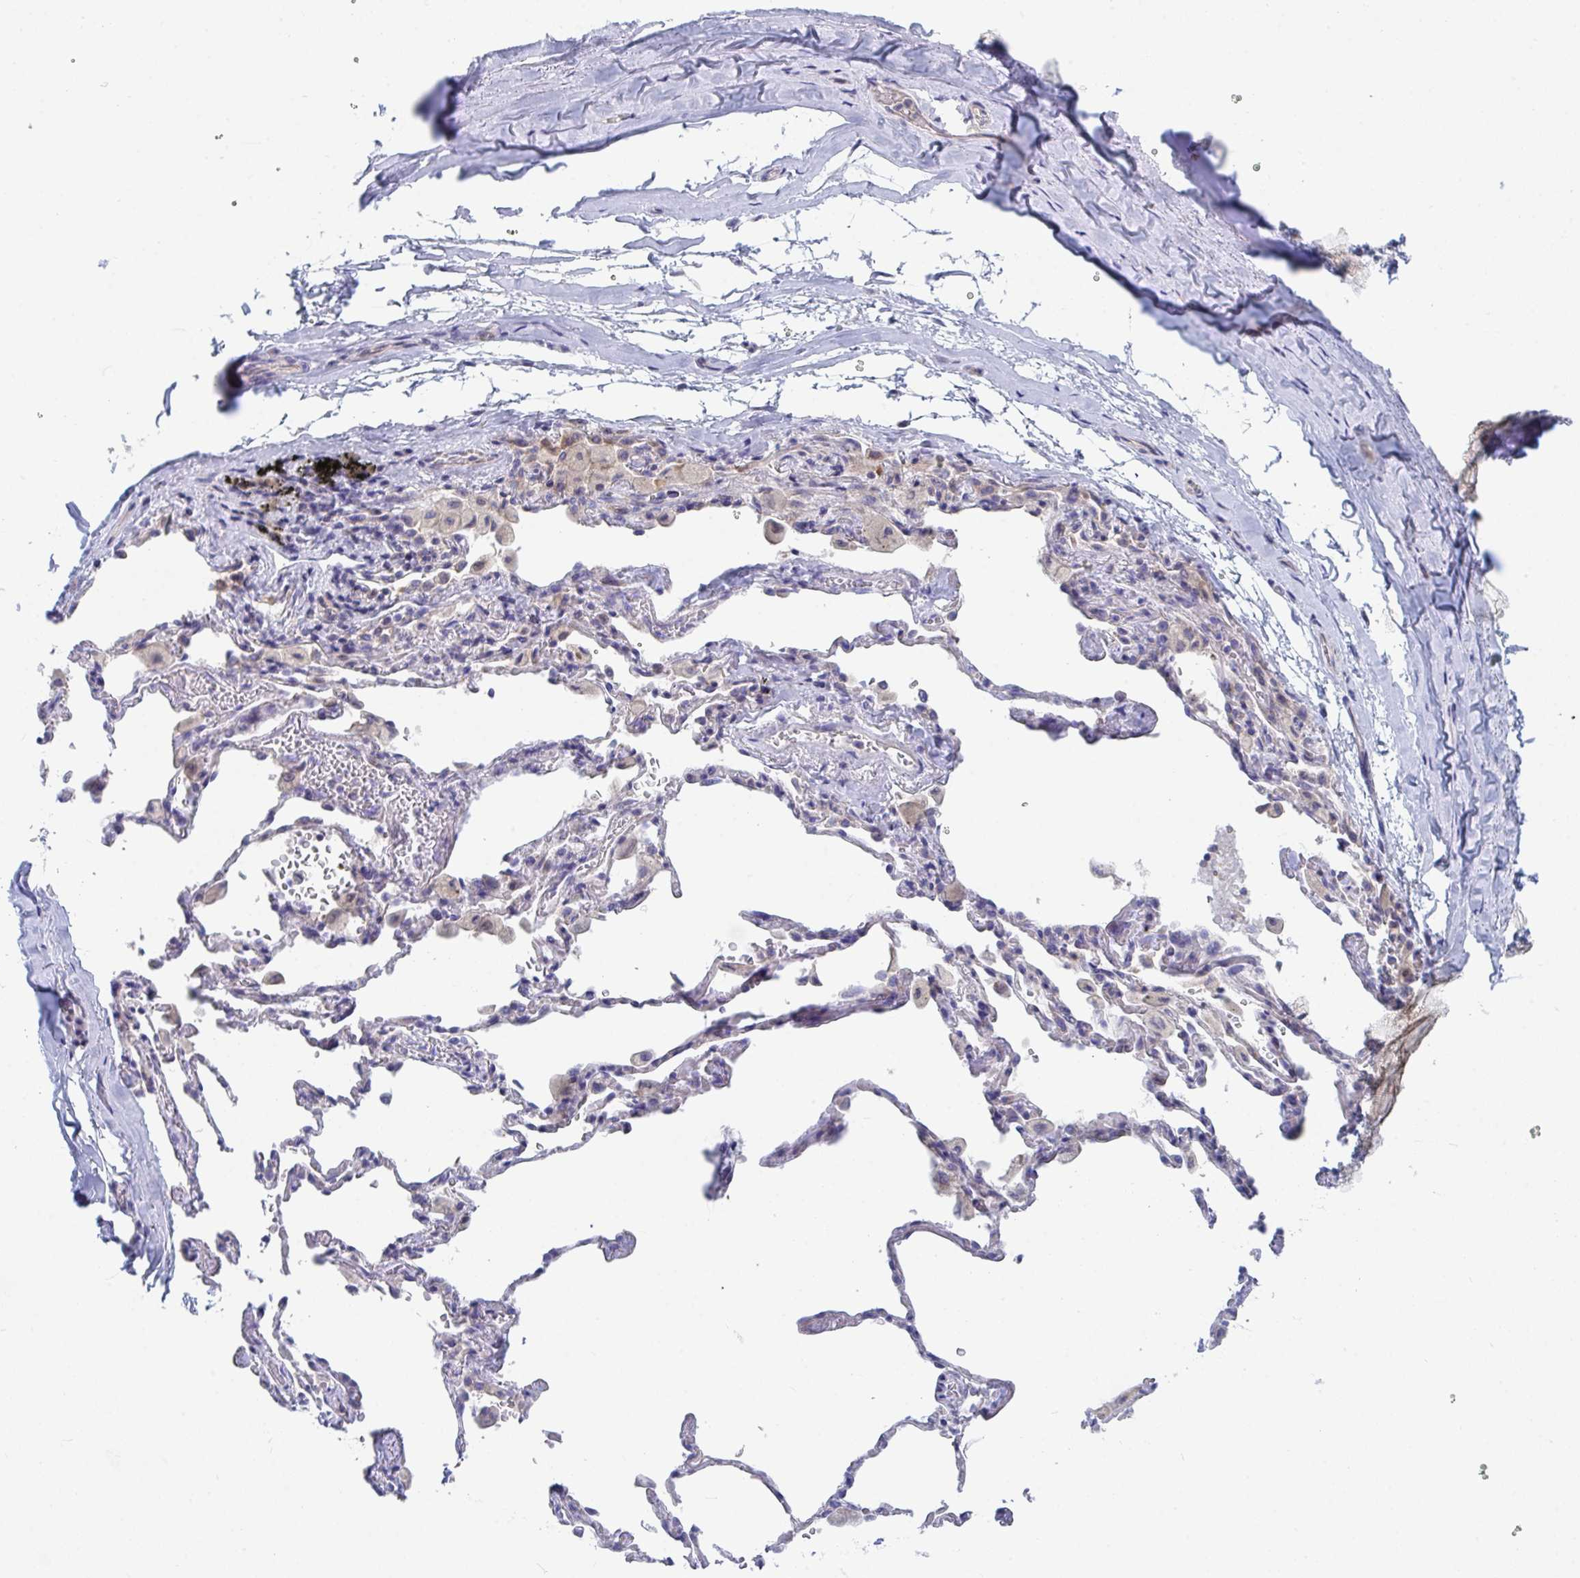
{"staining": {"intensity": "negative", "quantity": "none", "location": "none"}, "tissue": "adipose tissue", "cell_type": "Adipocytes", "image_type": "normal", "snomed": [{"axis": "morphology", "description": "Normal tissue, NOS"}, {"axis": "topography", "description": "Cartilage tissue"}, {"axis": "topography", "description": "Bronchus"}], "caption": "Adipocytes are negative for protein expression in unremarkable human adipose tissue. (DAB (3,3'-diaminobenzidine) immunohistochemistry, high magnification).", "gene": "P2RX3", "patient": {"sex": "male", "age": 64}}